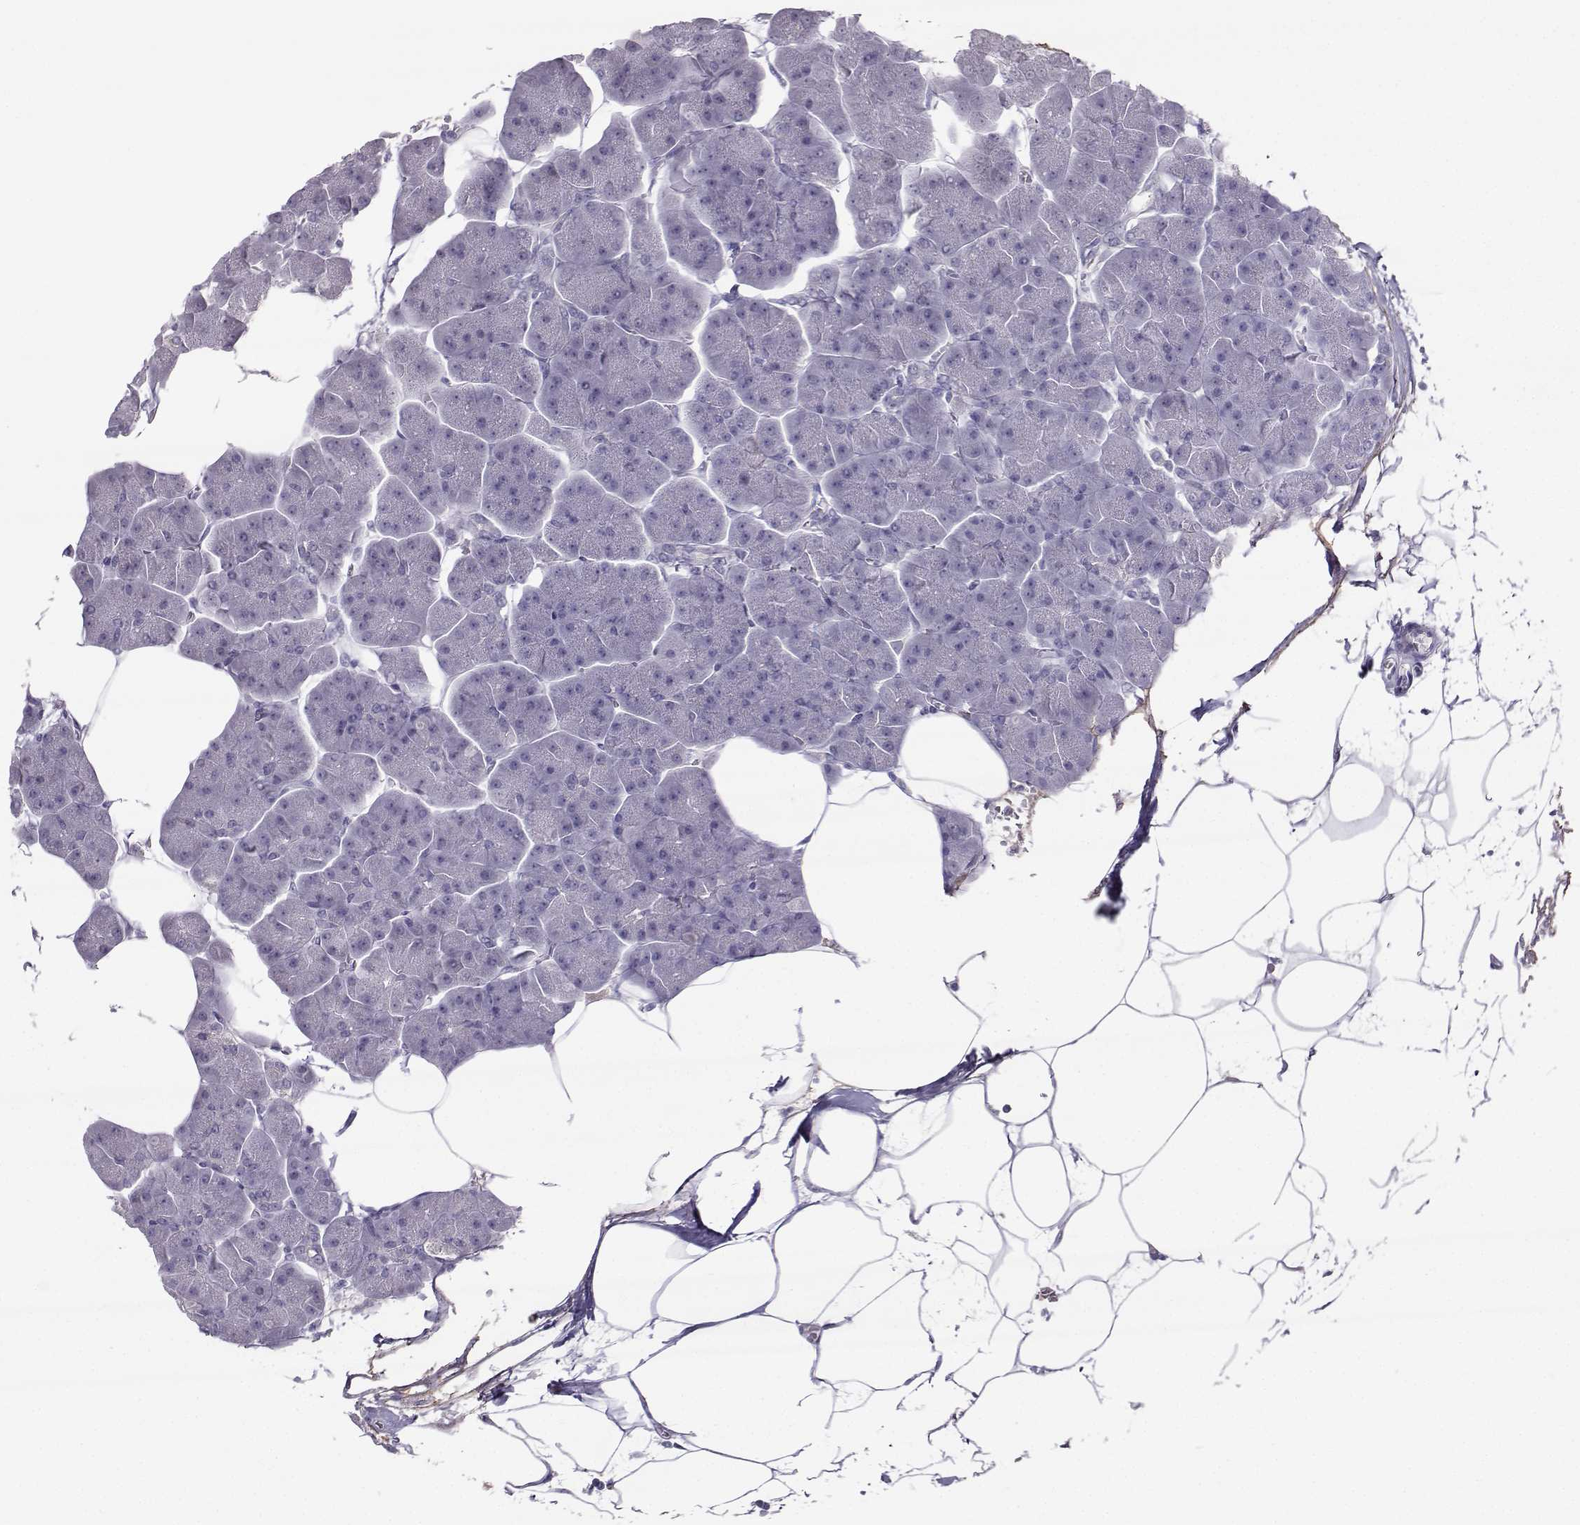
{"staining": {"intensity": "negative", "quantity": "none", "location": "none"}, "tissue": "pancreas", "cell_type": "Exocrine glandular cells", "image_type": "normal", "snomed": [{"axis": "morphology", "description": "Normal tissue, NOS"}, {"axis": "topography", "description": "Adipose tissue"}, {"axis": "topography", "description": "Pancreas"}, {"axis": "topography", "description": "Peripheral nerve tissue"}], "caption": "Immunohistochemistry (IHC) image of normal pancreas: human pancreas stained with DAB (3,3'-diaminobenzidine) reveals no significant protein expression in exocrine glandular cells.", "gene": "LHX1", "patient": {"sex": "female", "age": 58}}